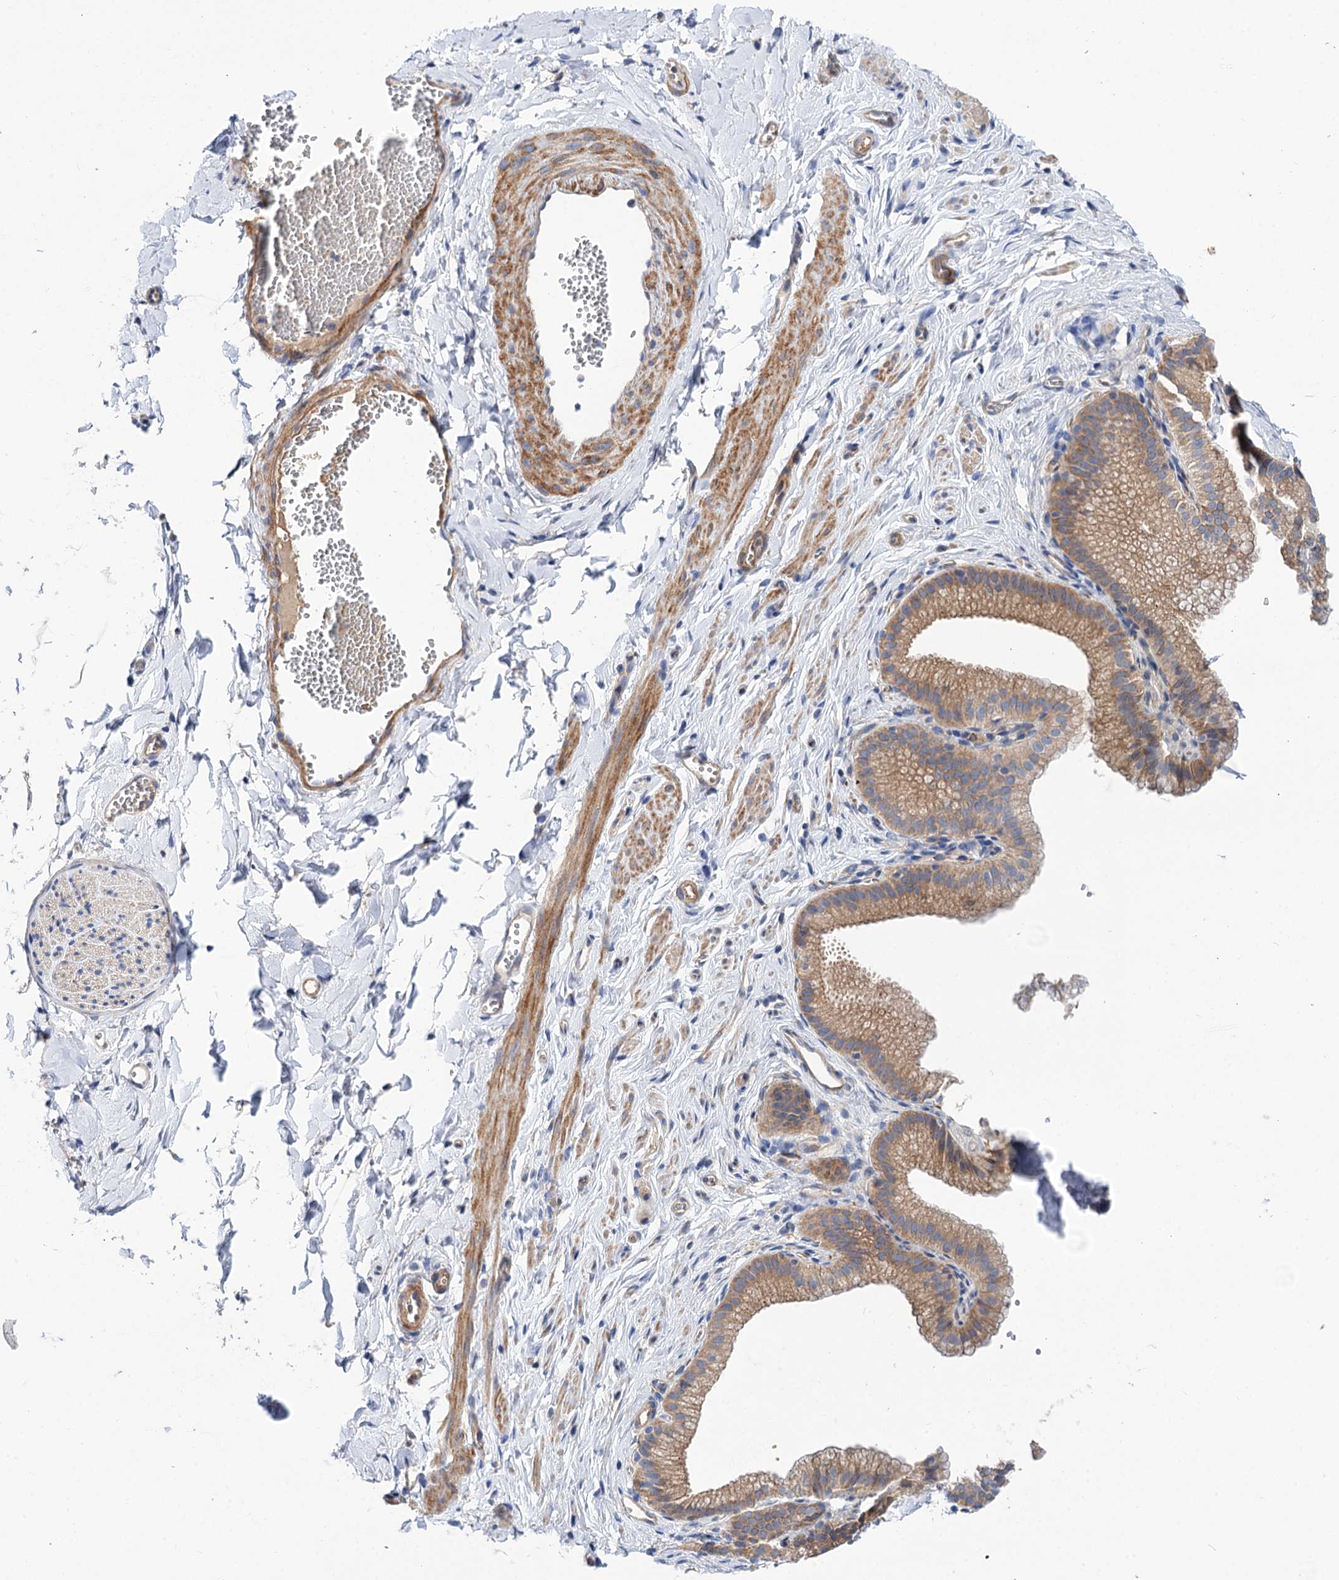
{"staining": {"intensity": "negative", "quantity": "none", "location": "none"}, "tissue": "adipose tissue", "cell_type": "Adipocytes", "image_type": "normal", "snomed": [{"axis": "morphology", "description": "Normal tissue, NOS"}, {"axis": "topography", "description": "Gallbladder"}, {"axis": "topography", "description": "Peripheral nerve tissue"}], "caption": "DAB (3,3'-diaminobenzidine) immunohistochemical staining of unremarkable human adipose tissue reveals no significant positivity in adipocytes.", "gene": "NUDCD2", "patient": {"sex": "male", "age": 38}}